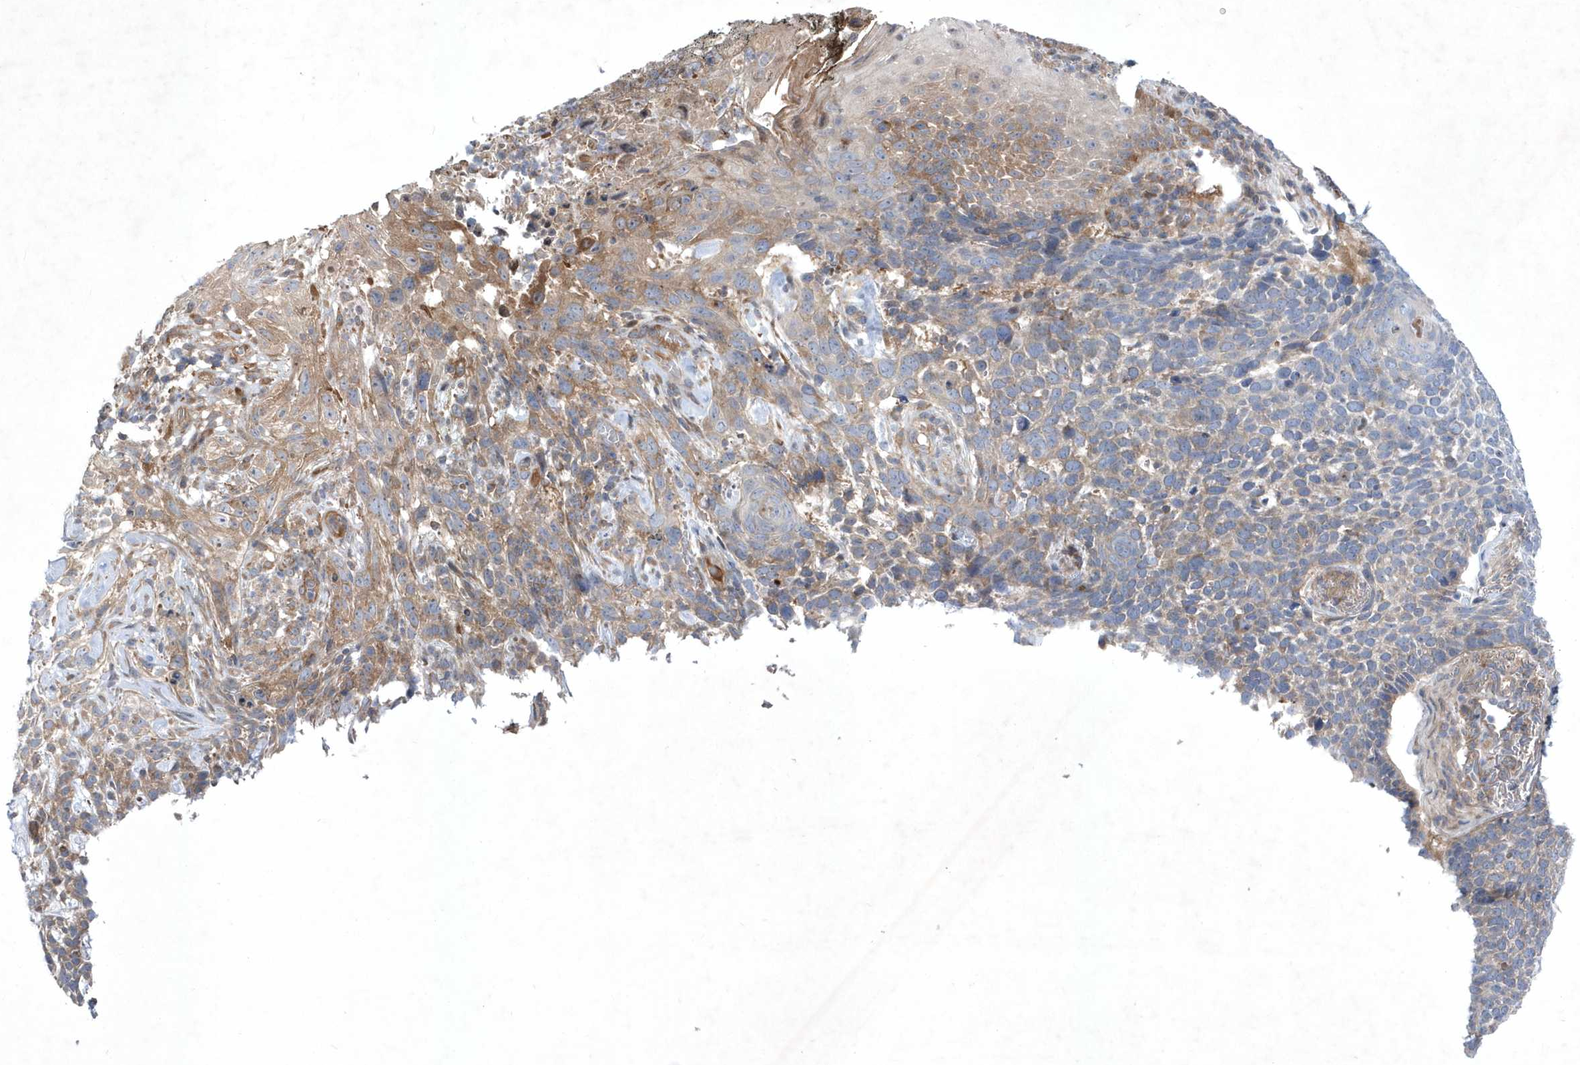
{"staining": {"intensity": "moderate", "quantity": "<25%", "location": "cytoplasmic/membranous"}, "tissue": "skin cancer", "cell_type": "Tumor cells", "image_type": "cancer", "snomed": [{"axis": "morphology", "description": "Basal cell carcinoma"}, {"axis": "topography", "description": "Skin"}], "caption": "About <25% of tumor cells in human skin basal cell carcinoma exhibit moderate cytoplasmic/membranous protein staining as visualized by brown immunohistochemical staining.", "gene": "DSPP", "patient": {"sex": "female", "age": 64}}